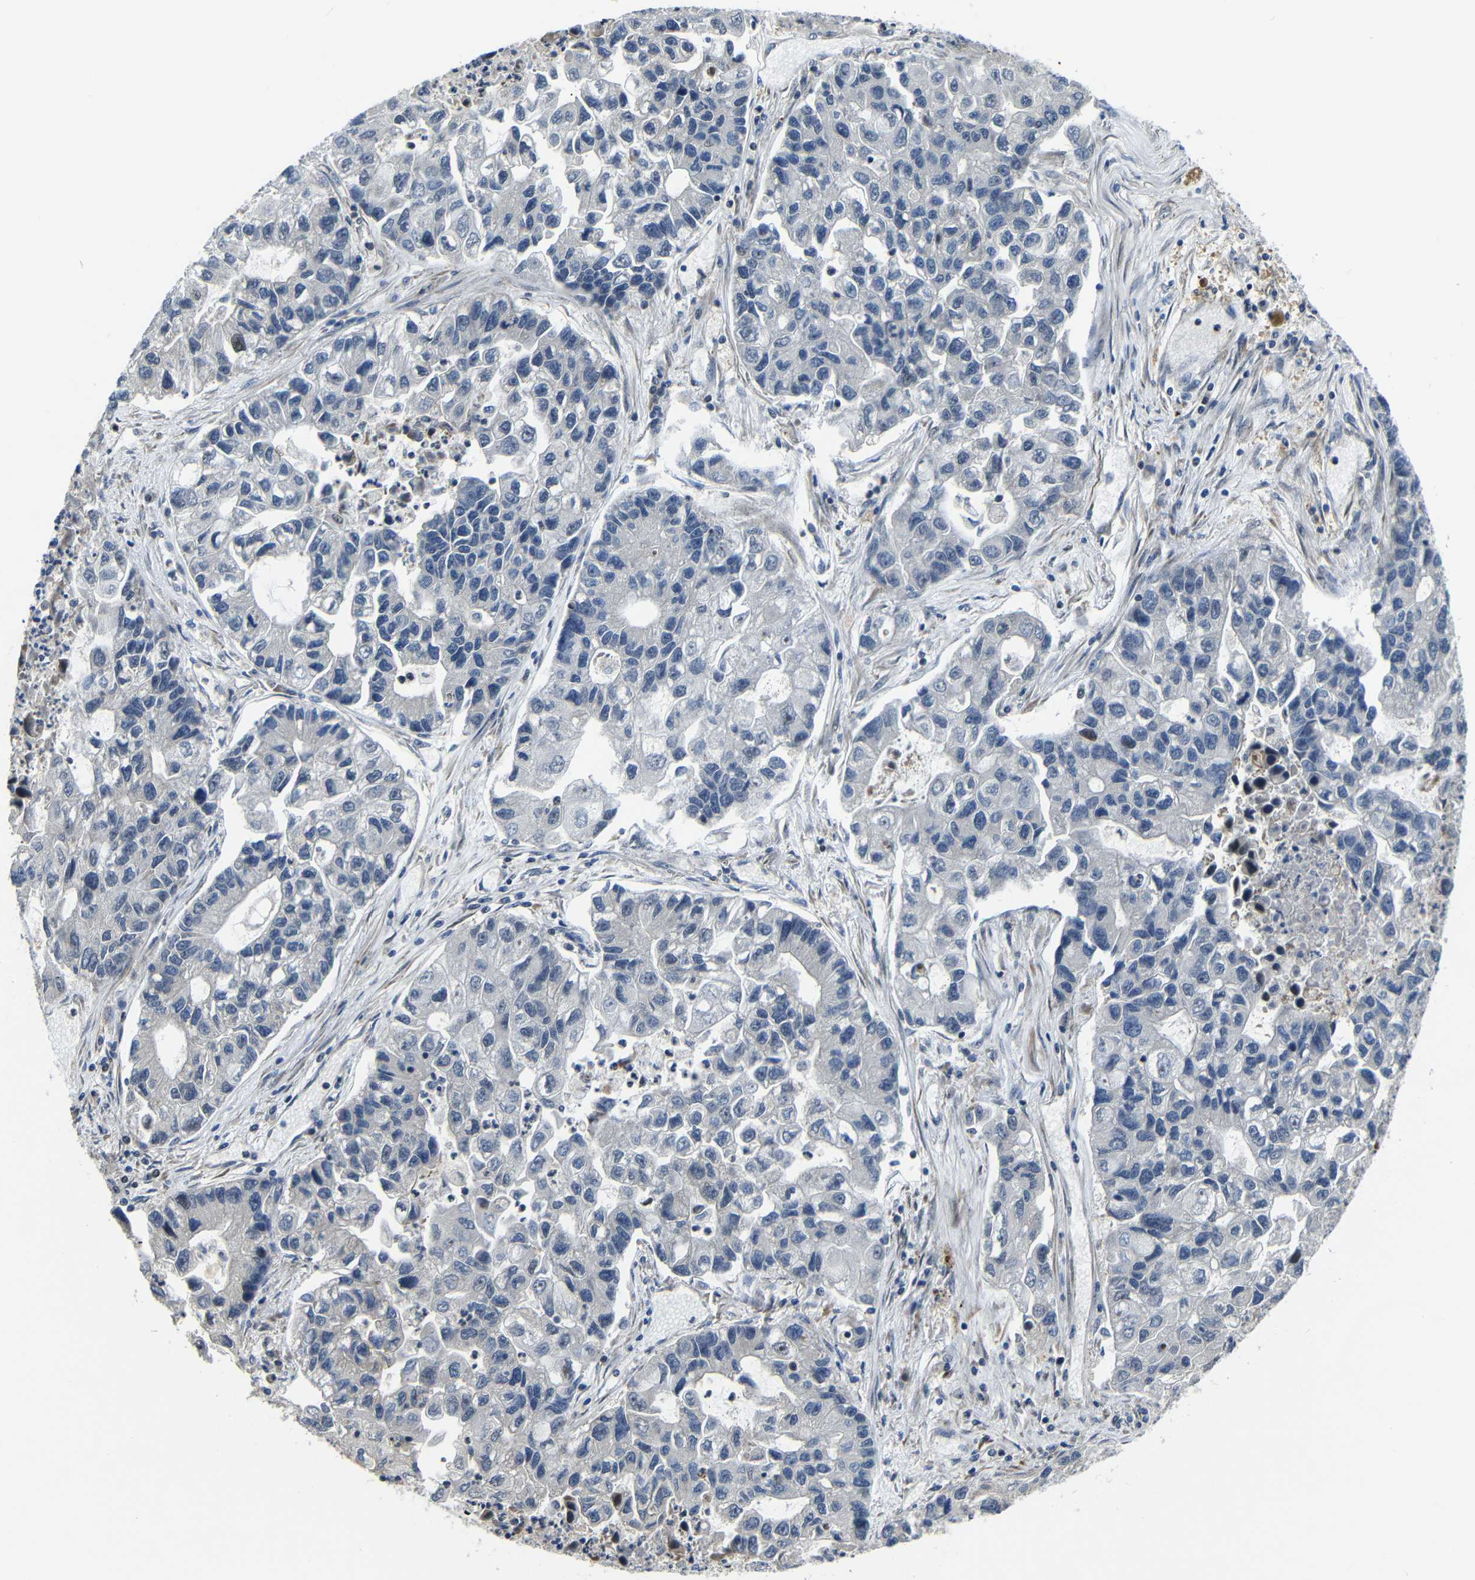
{"staining": {"intensity": "negative", "quantity": "none", "location": "none"}, "tissue": "lung cancer", "cell_type": "Tumor cells", "image_type": "cancer", "snomed": [{"axis": "morphology", "description": "Adenocarcinoma, NOS"}, {"axis": "topography", "description": "Lung"}], "caption": "Immunohistochemistry micrograph of neoplastic tissue: adenocarcinoma (lung) stained with DAB (3,3'-diaminobenzidine) exhibits no significant protein expression in tumor cells. (DAB (3,3'-diaminobenzidine) immunohistochemistry with hematoxylin counter stain).", "gene": "AFDN", "patient": {"sex": "female", "age": 51}}